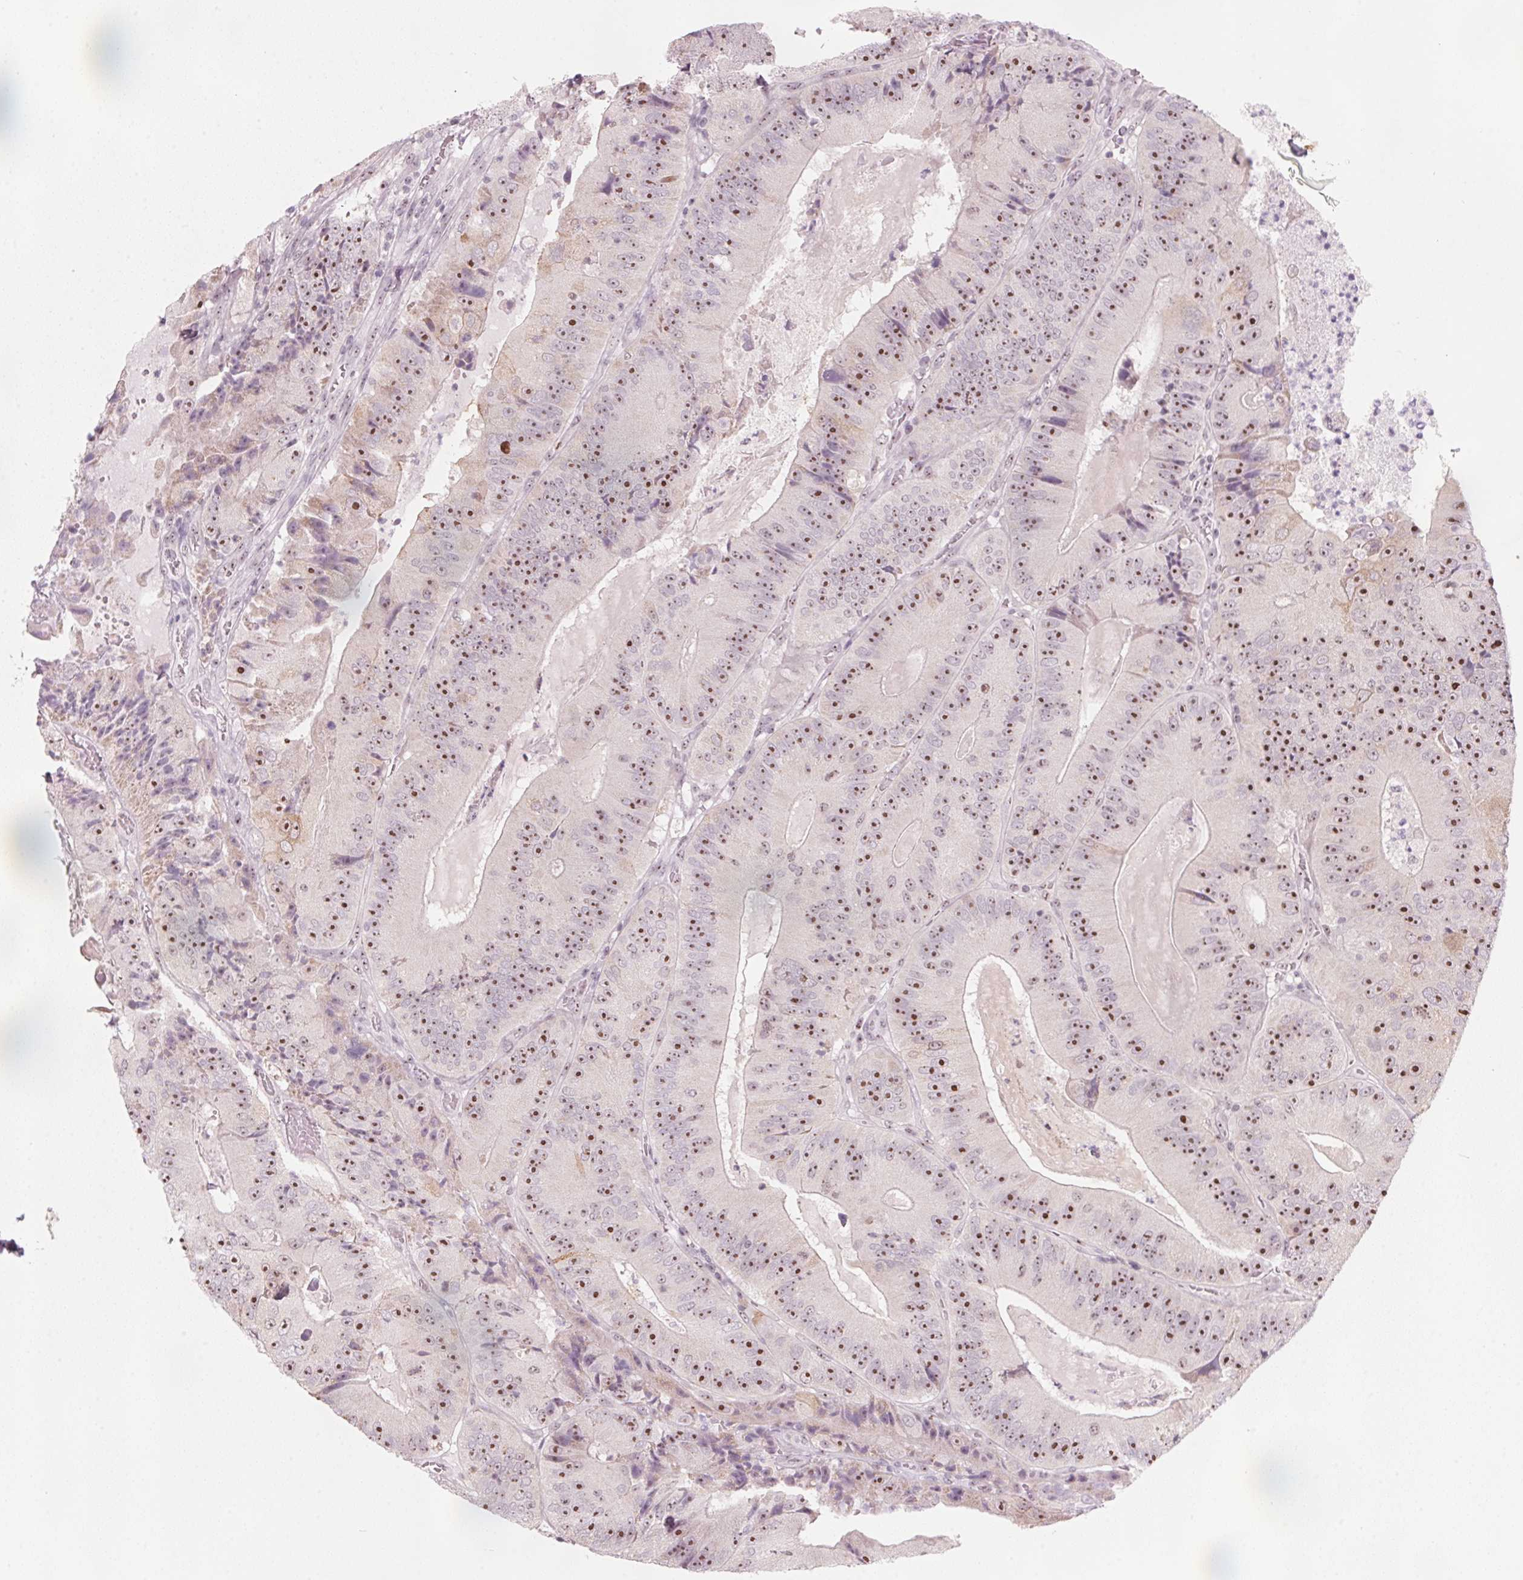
{"staining": {"intensity": "moderate", "quantity": ">75%", "location": "nuclear"}, "tissue": "colorectal cancer", "cell_type": "Tumor cells", "image_type": "cancer", "snomed": [{"axis": "morphology", "description": "Adenocarcinoma, NOS"}, {"axis": "topography", "description": "Colon"}], "caption": "Adenocarcinoma (colorectal) stained with a brown dye displays moderate nuclear positive positivity in approximately >75% of tumor cells.", "gene": "DNTTIP2", "patient": {"sex": "female", "age": 86}}